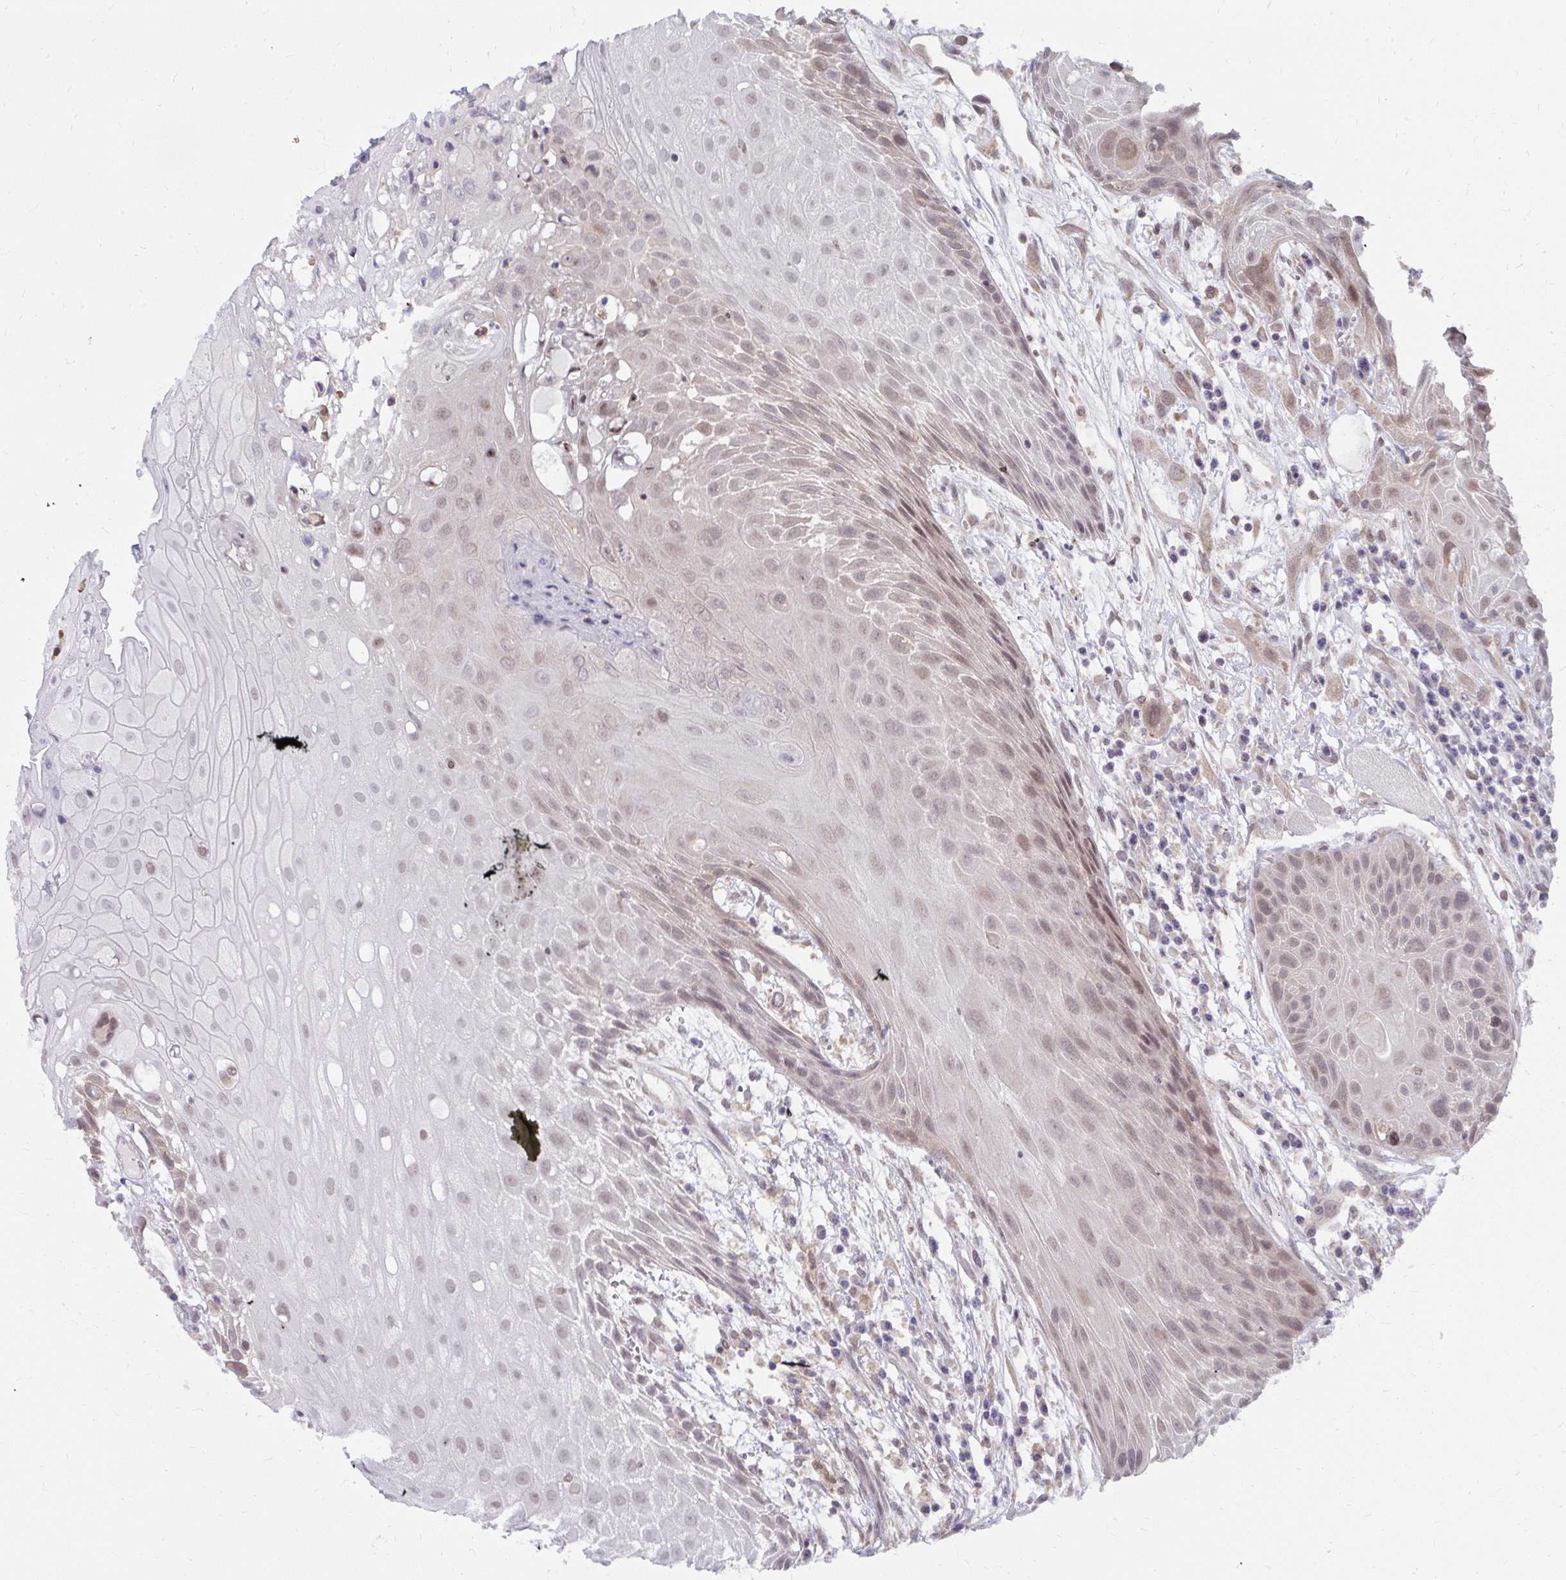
{"staining": {"intensity": "weak", "quantity": "25%-75%", "location": "nuclear"}, "tissue": "head and neck cancer", "cell_type": "Tumor cells", "image_type": "cancer", "snomed": [{"axis": "morphology", "description": "Squamous cell carcinoma, NOS"}, {"axis": "topography", "description": "Head-Neck"}], "caption": "Protein staining by immunohistochemistry shows weak nuclear staining in approximately 25%-75% of tumor cells in head and neck cancer (squamous cell carcinoma). The protein is shown in brown color, while the nuclei are stained blue.", "gene": "NMNAT1", "patient": {"sex": "female", "age": 73}}